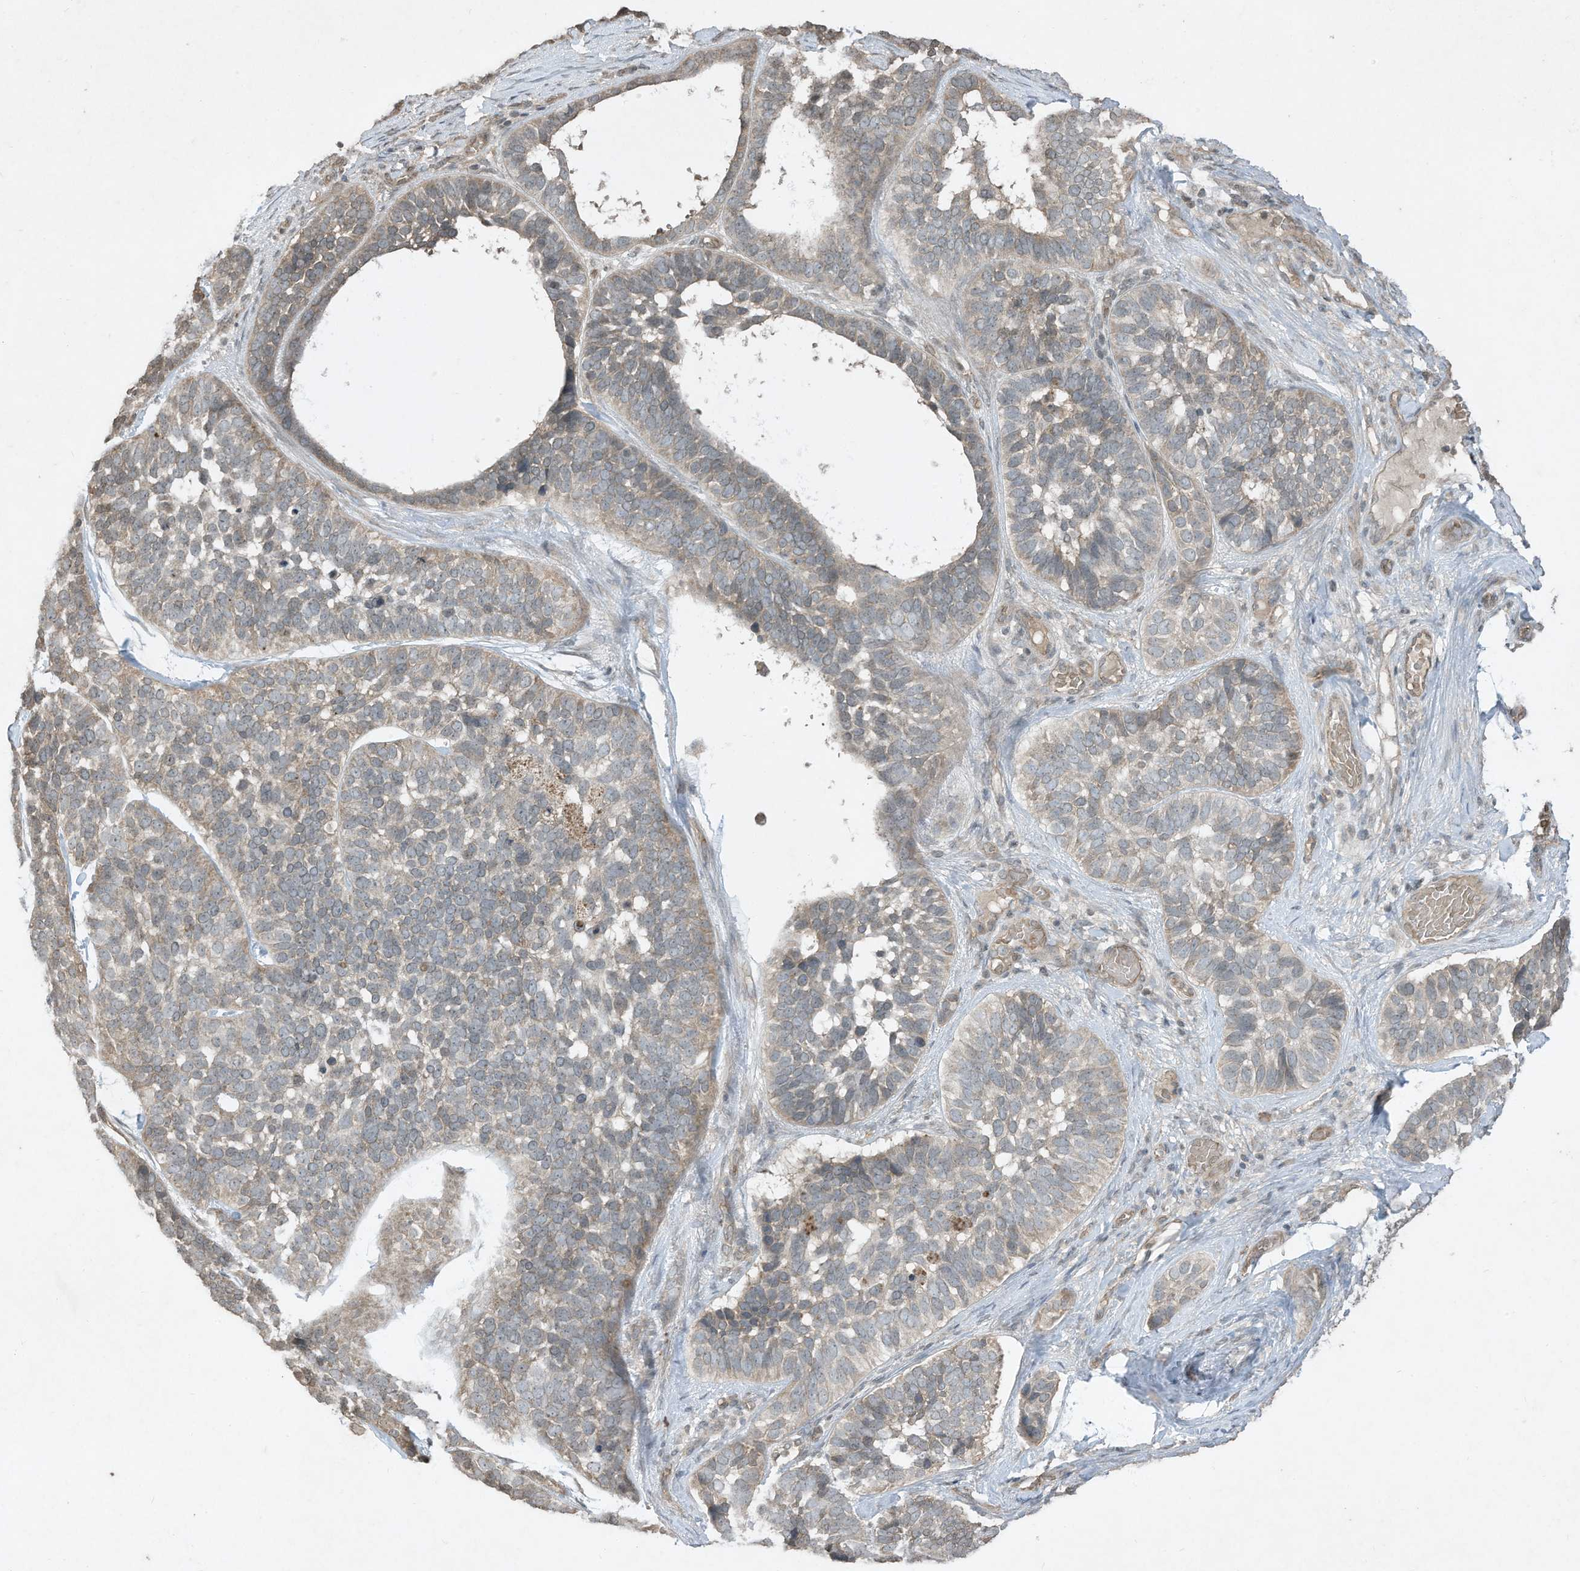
{"staining": {"intensity": "weak", "quantity": "<25%", "location": "cytoplasmic/membranous"}, "tissue": "skin cancer", "cell_type": "Tumor cells", "image_type": "cancer", "snomed": [{"axis": "morphology", "description": "Basal cell carcinoma"}, {"axis": "topography", "description": "Skin"}], "caption": "Skin cancer (basal cell carcinoma) stained for a protein using IHC demonstrates no positivity tumor cells.", "gene": "MATN2", "patient": {"sex": "male", "age": 62}}